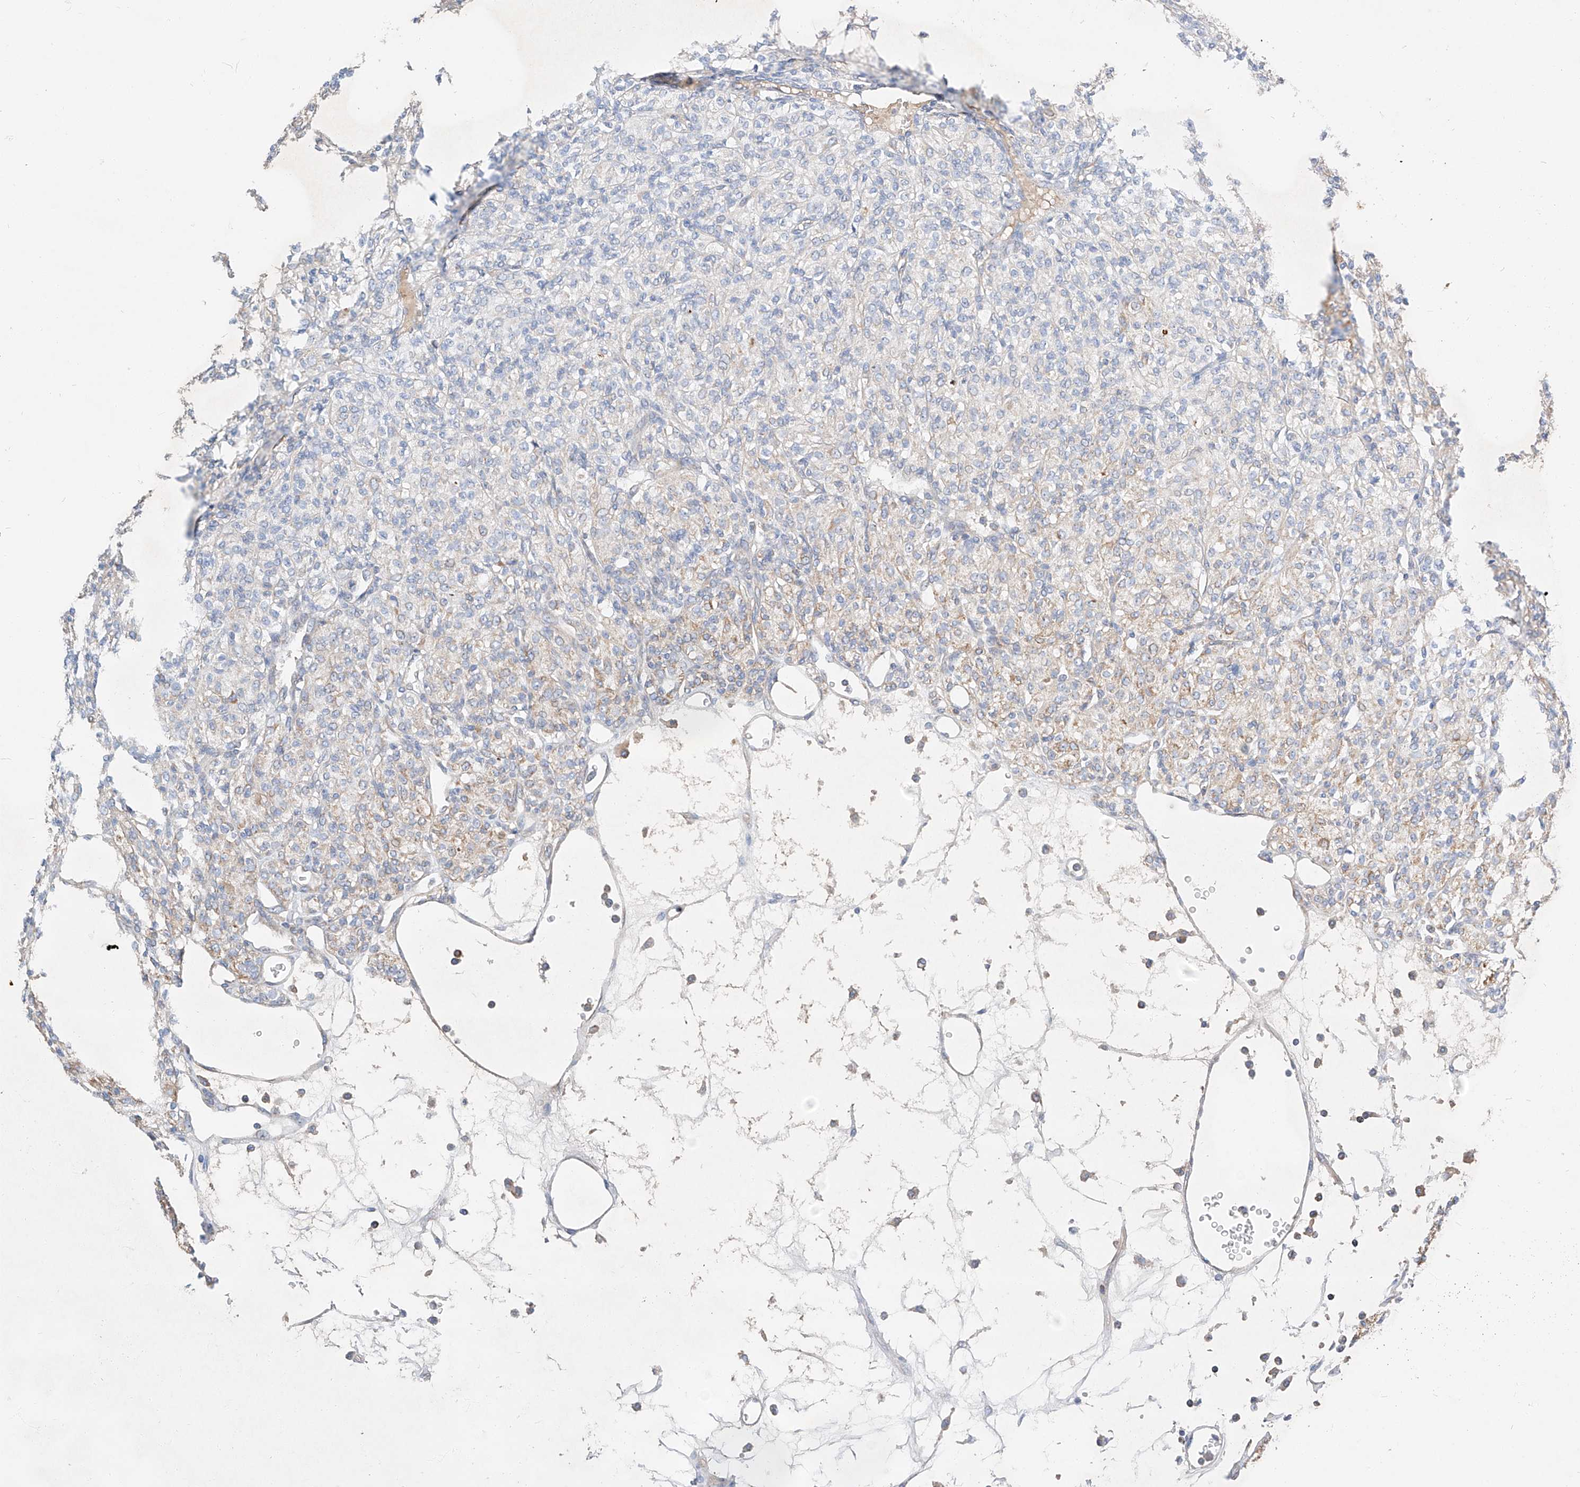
{"staining": {"intensity": "moderate", "quantity": "<25%", "location": "cytoplasmic/membranous"}, "tissue": "renal cancer", "cell_type": "Tumor cells", "image_type": "cancer", "snomed": [{"axis": "morphology", "description": "Adenocarcinoma, NOS"}, {"axis": "topography", "description": "Kidney"}], "caption": "Renal adenocarcinoma tissue shows moderate cytoplasmic/membranous positivity in approximately <25% of tumor cells", "gene": "RUSC1", "patient": {"sex": "male", "age": 77}}